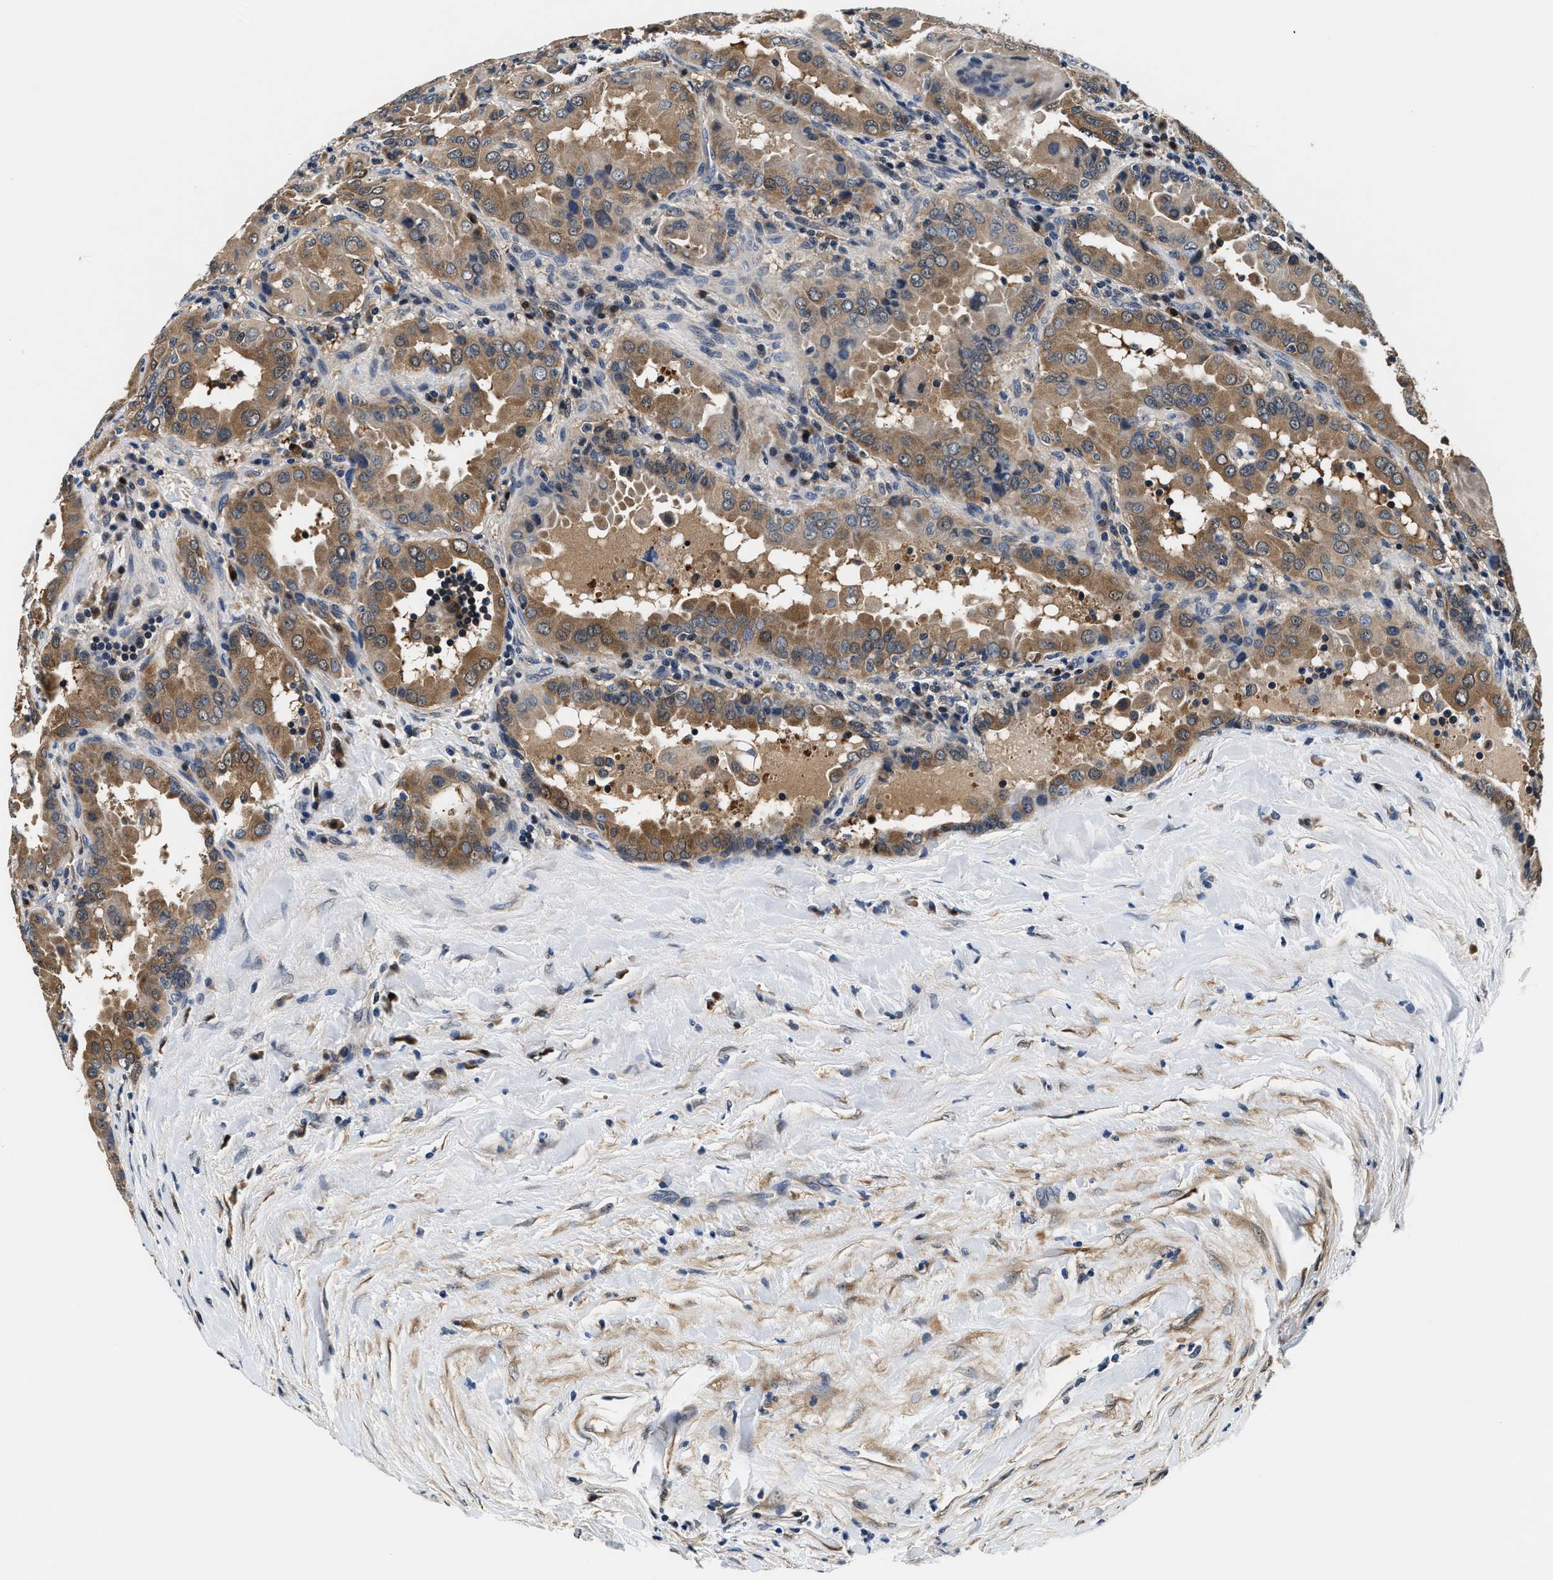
{"staining": {"intensity": "moderate", "quantity": ">75%", "location": "cytoplasmic/membranous"}, "tissue": "thyroid cancer", "cell_type": "Tumor cells", "image_type": "cancer", "snomed": [{"axis": "morphology", "description": "Papillary adenocarcinoma, NOS"}, {"axis": "topography", "description": "Thyroid gland"}], "caption": "Papillary adenocarcinoma (thyroid) was stained to show a protein in brown. There is medium levels of moderate cytoplasmic/membranous positivity in about >75% of tumor cells.", "gene": "PHPT1", "patient": {"sex": "male", "age": 33}}